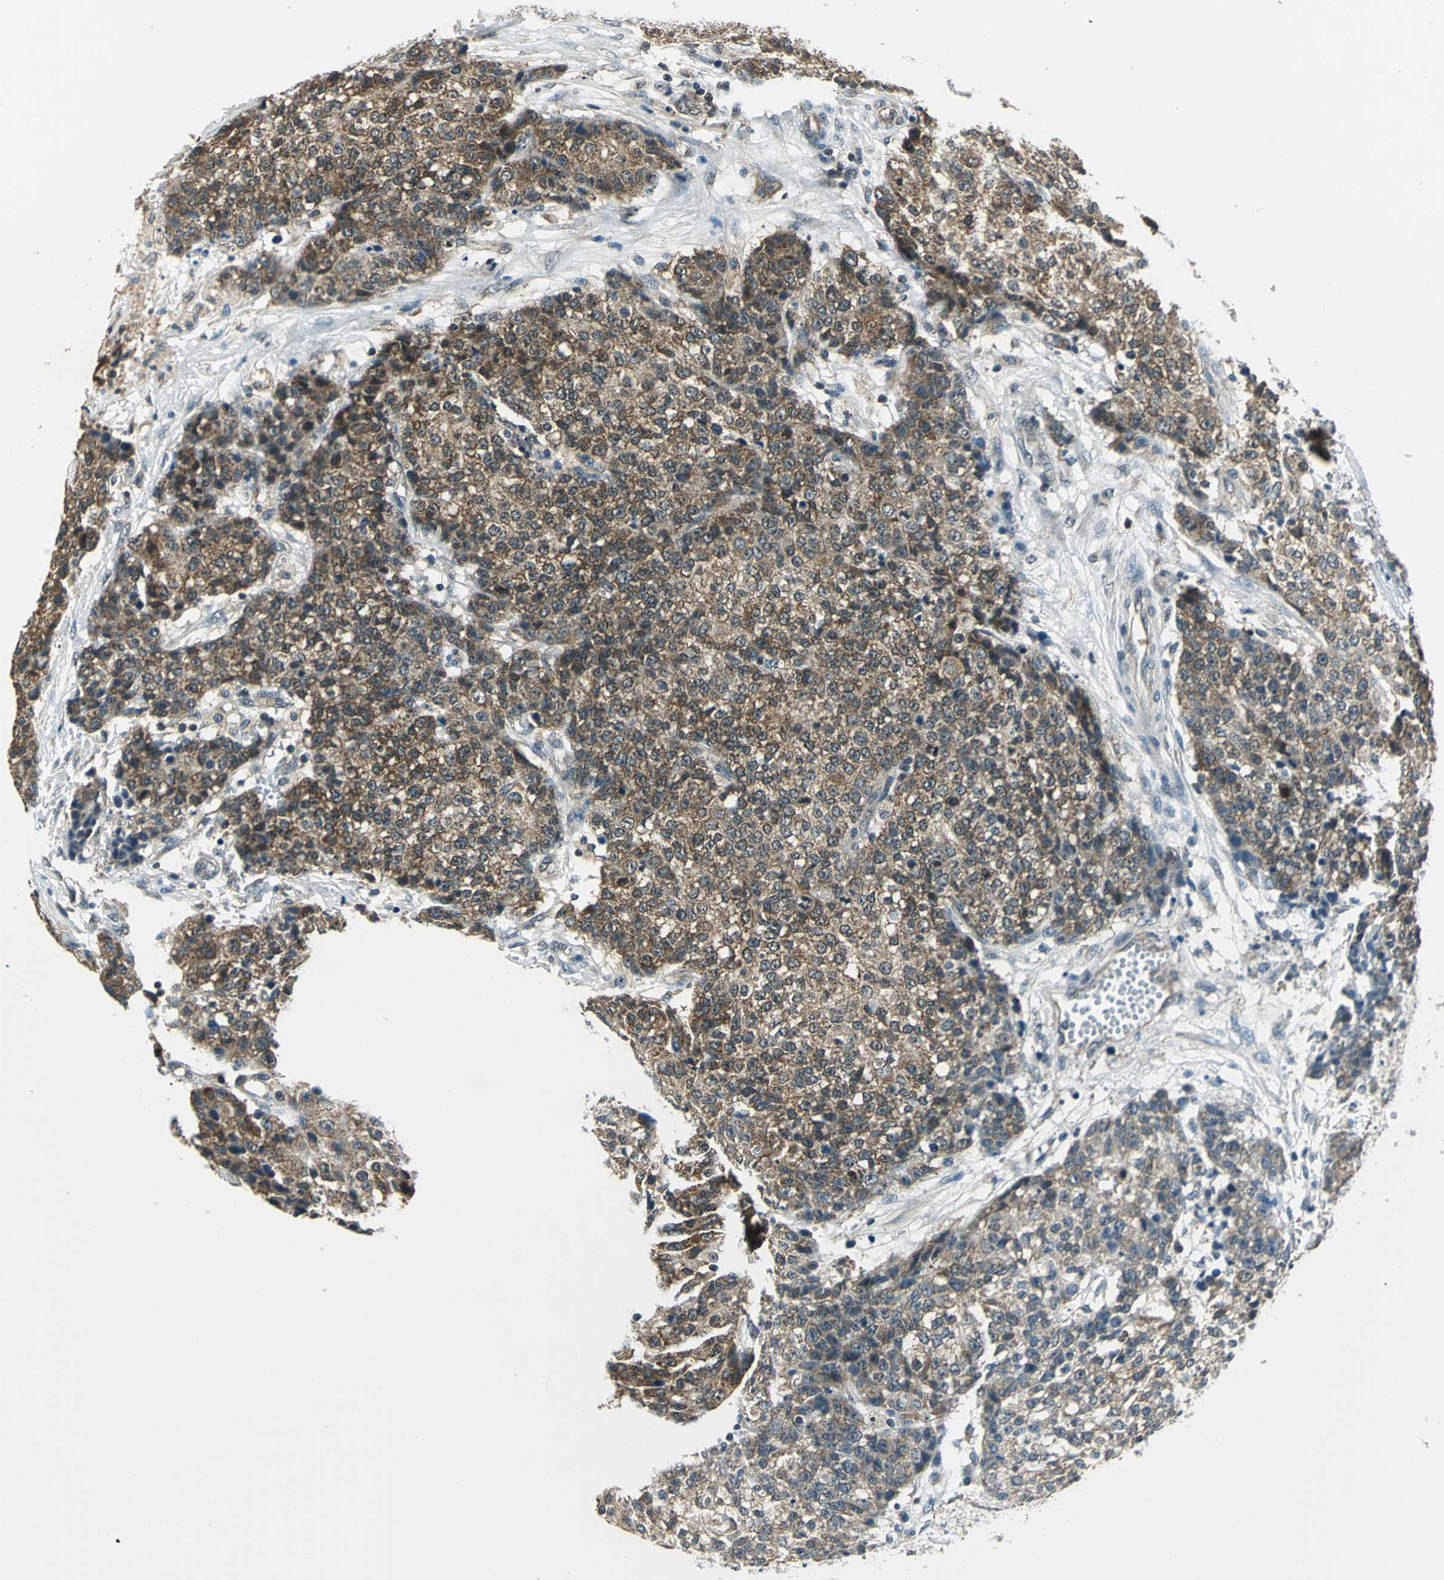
{"staining": {"intensity": "moderate", "quantity": ">75%", "location": "cytoplasmic/membranous"}, "tissue": "ovarian cancer", "cell_type": "Tumor cells", "image_type": "cancer", "snomed": [{"axis": "morphology", "description": "Carcinoma, endometroid"}, {"axis": "topography", "description": "Ovary"}], "caption": "Moderate cytoplasmic/membranous protein staining is identified in about >75% of tumor cells in endometroid carcinoma (ovarian). The staining was performed using DAB to visualize the protein expression in brown, while the nuclei were stained in blue with hematoxylin (Magnification: 20x).", "gene": "NUDT2", "patient": {"sex": "female", "age": 42}}